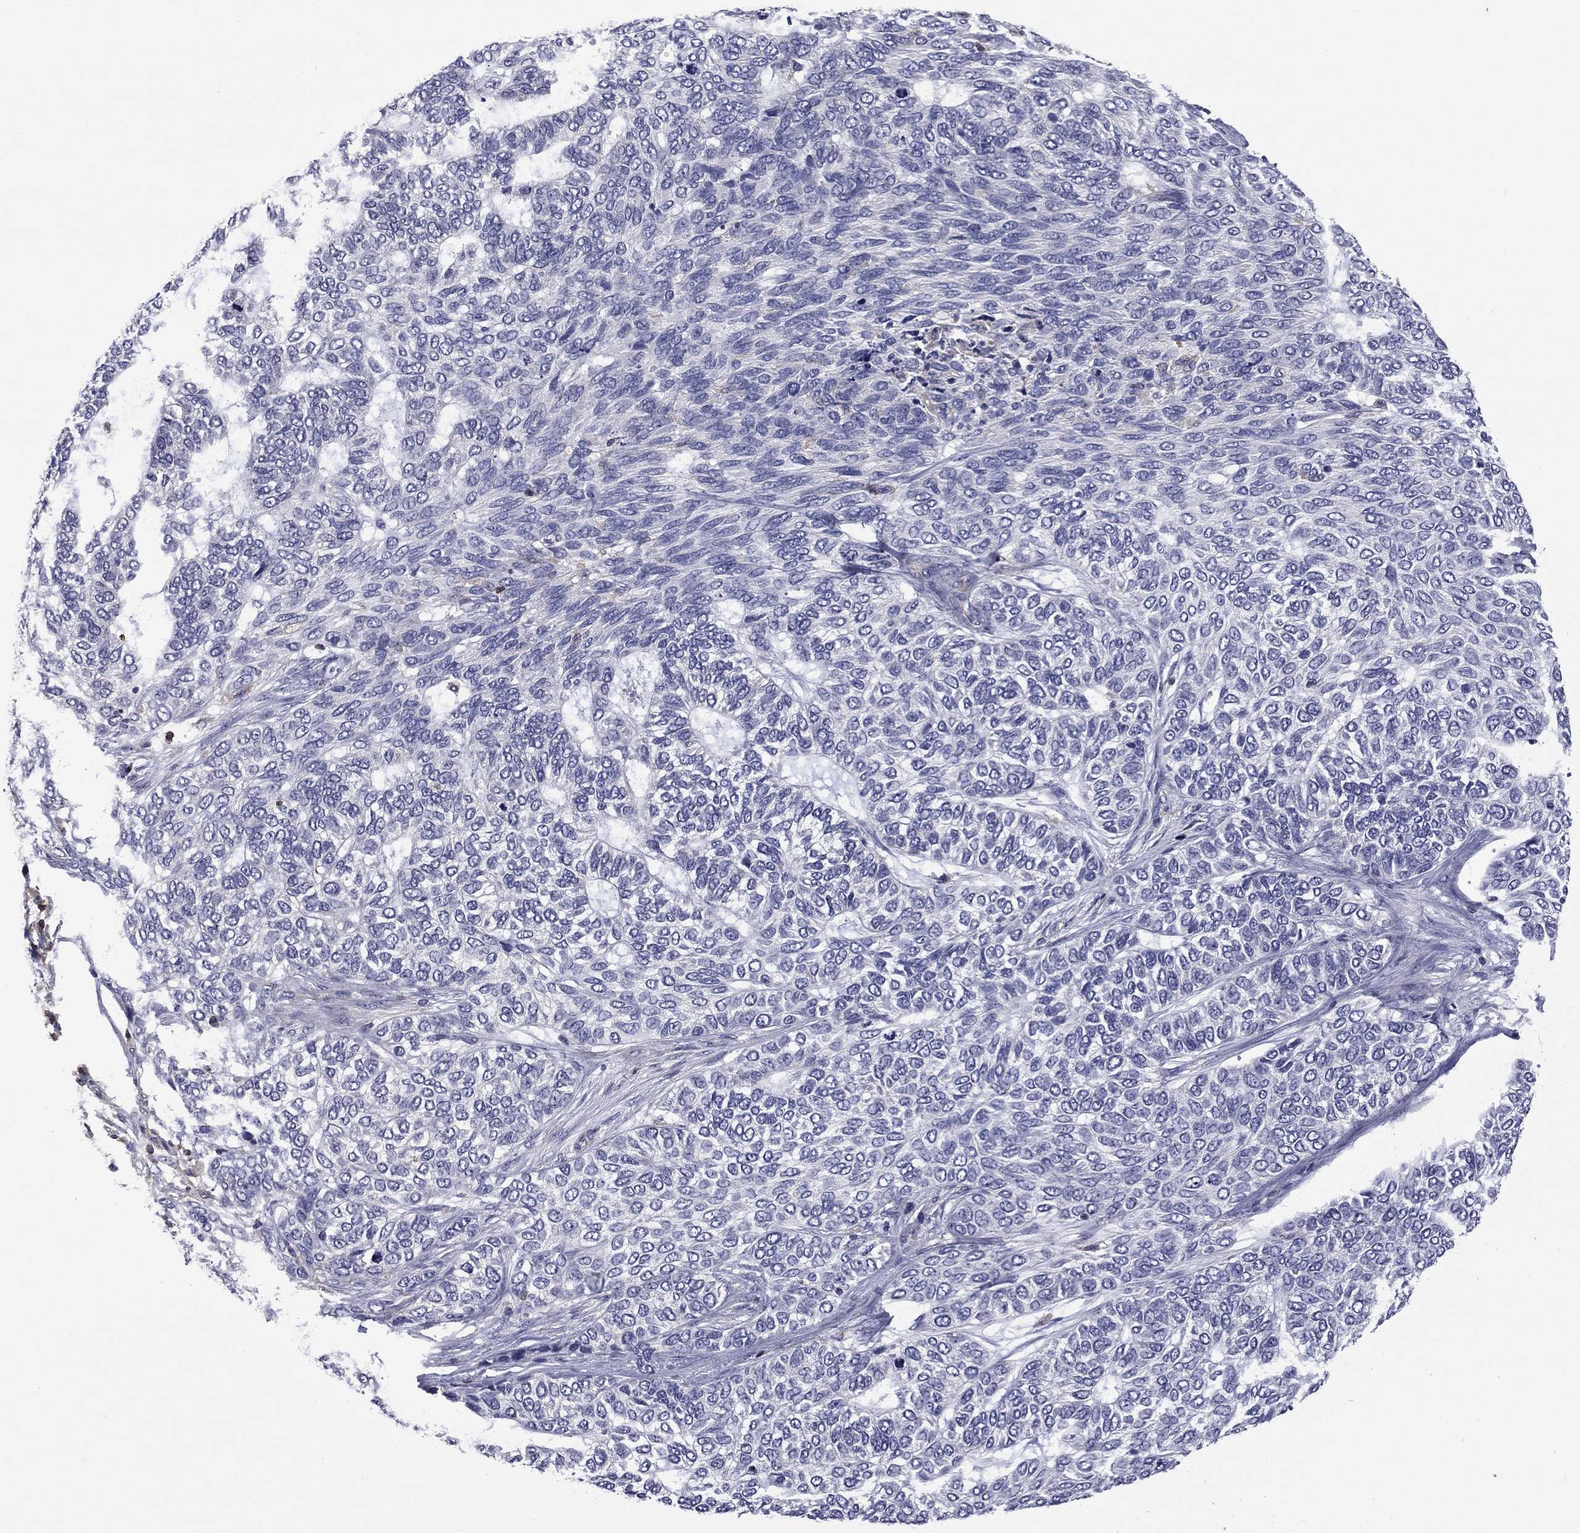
{"staining": {"intensity": "negative", "quantity": "none", "location": "none"}, "tissue": "skin cancer", "cell_type": "Tumor cells", "image_type": "cancer", "snomed": [{"axis": "morphology", "description": "Basal cell carcinoma"}, {"axis": "topography", "description": "Skin"}], "caption": "This image is of skin cancer stained with IHC to label a protein in brown with the nuclei are counter-stained blue. There is no positivity in tumor cells.", "gene": "ARHGAP45", "patient": {"sex": "female", "age": 65}}